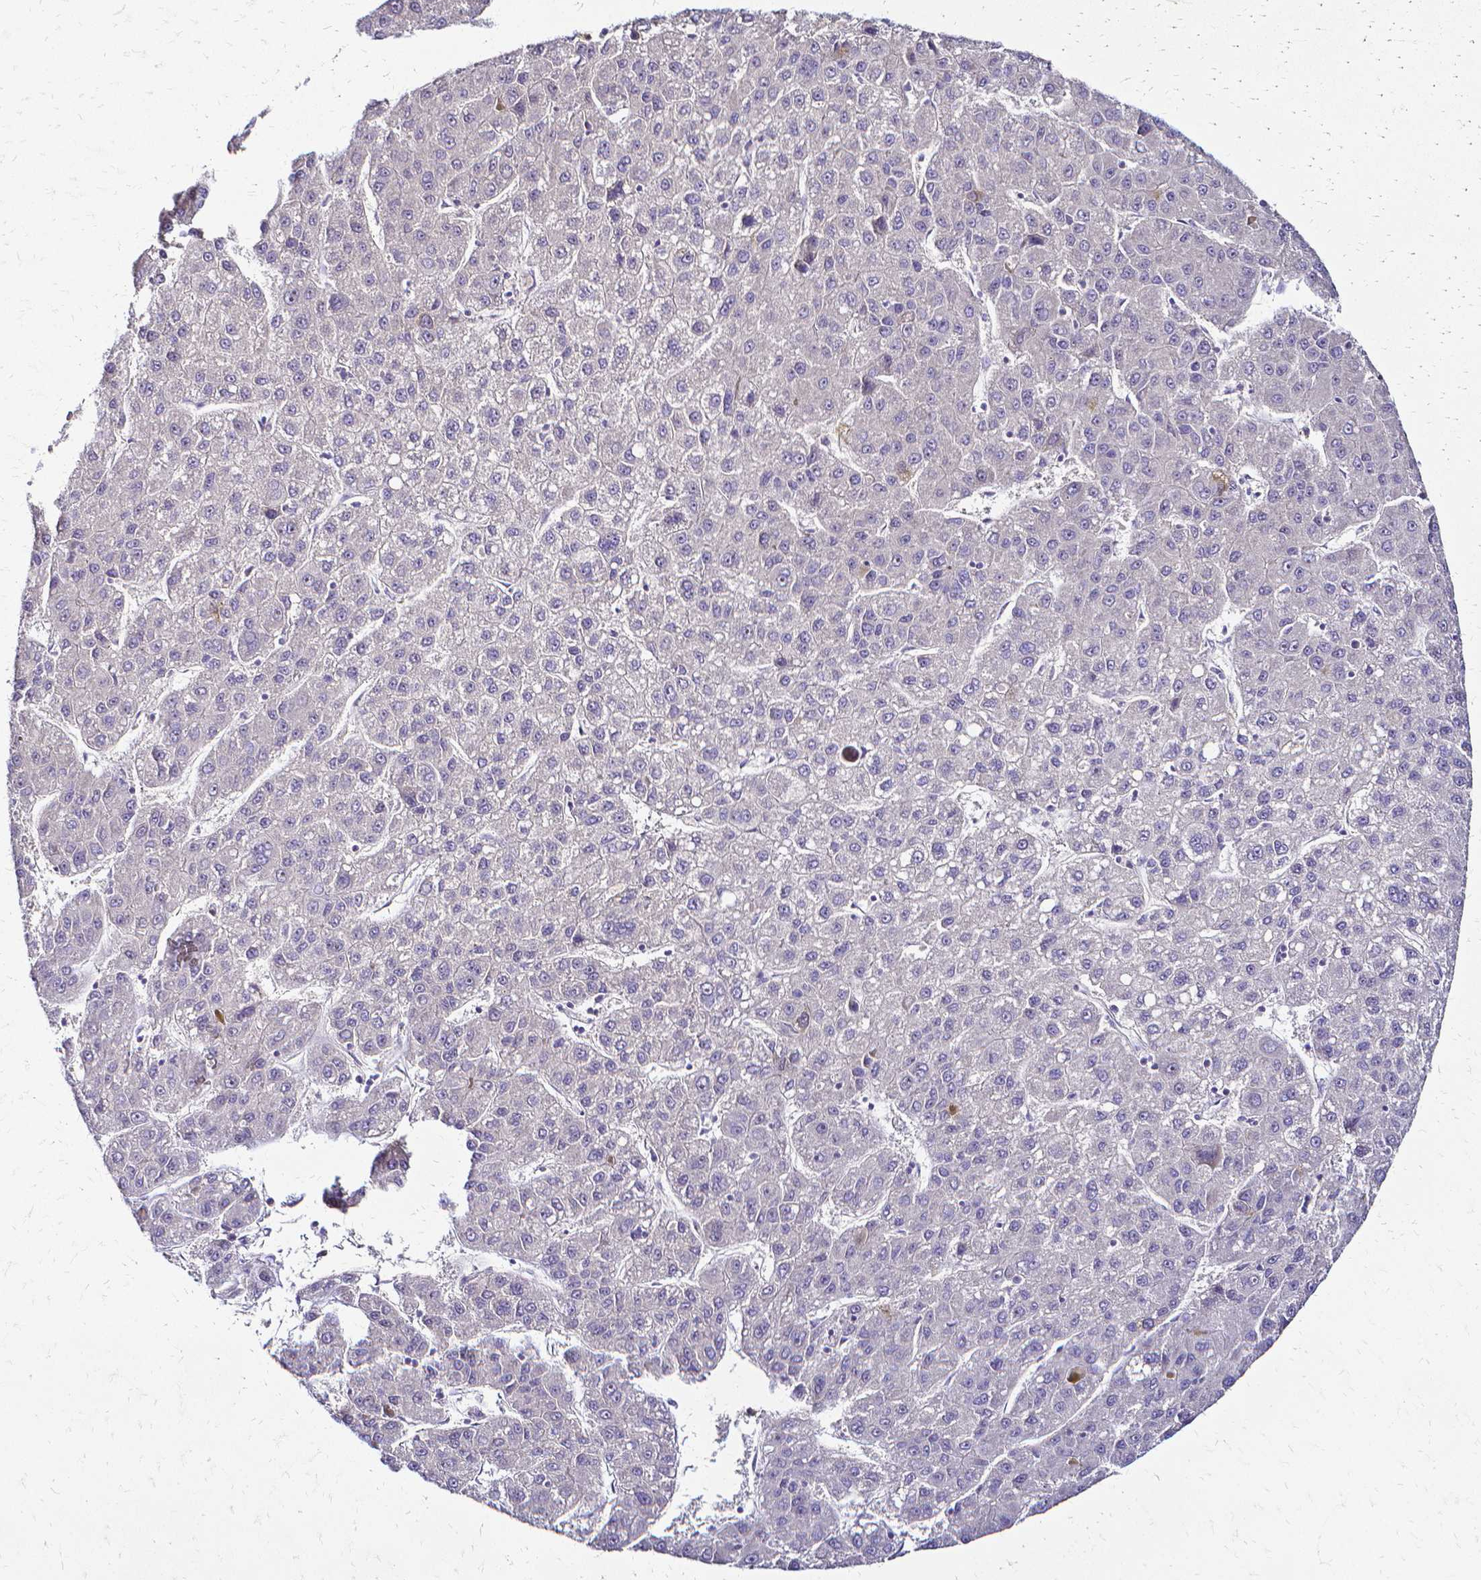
{"staining": {"intensity": "negative", "quantity": "none", "location": "none"}, "tissue": "liver cancer", "cell_type": "Tumor cells", "image_type": "cancer", "snomed": [{"axis": "morphology", "description": "Carcinoma, Hepatocellular, NOS"}, {"axis": "topography", "description": "Liver"}], "caption": "The immunohistochemistry (IHC) histopathology image has no significant positivity in tumor cells of liver cancer tissue.", "gene": "CCNB1", "patient": {"sex": "female", "age": 82}}